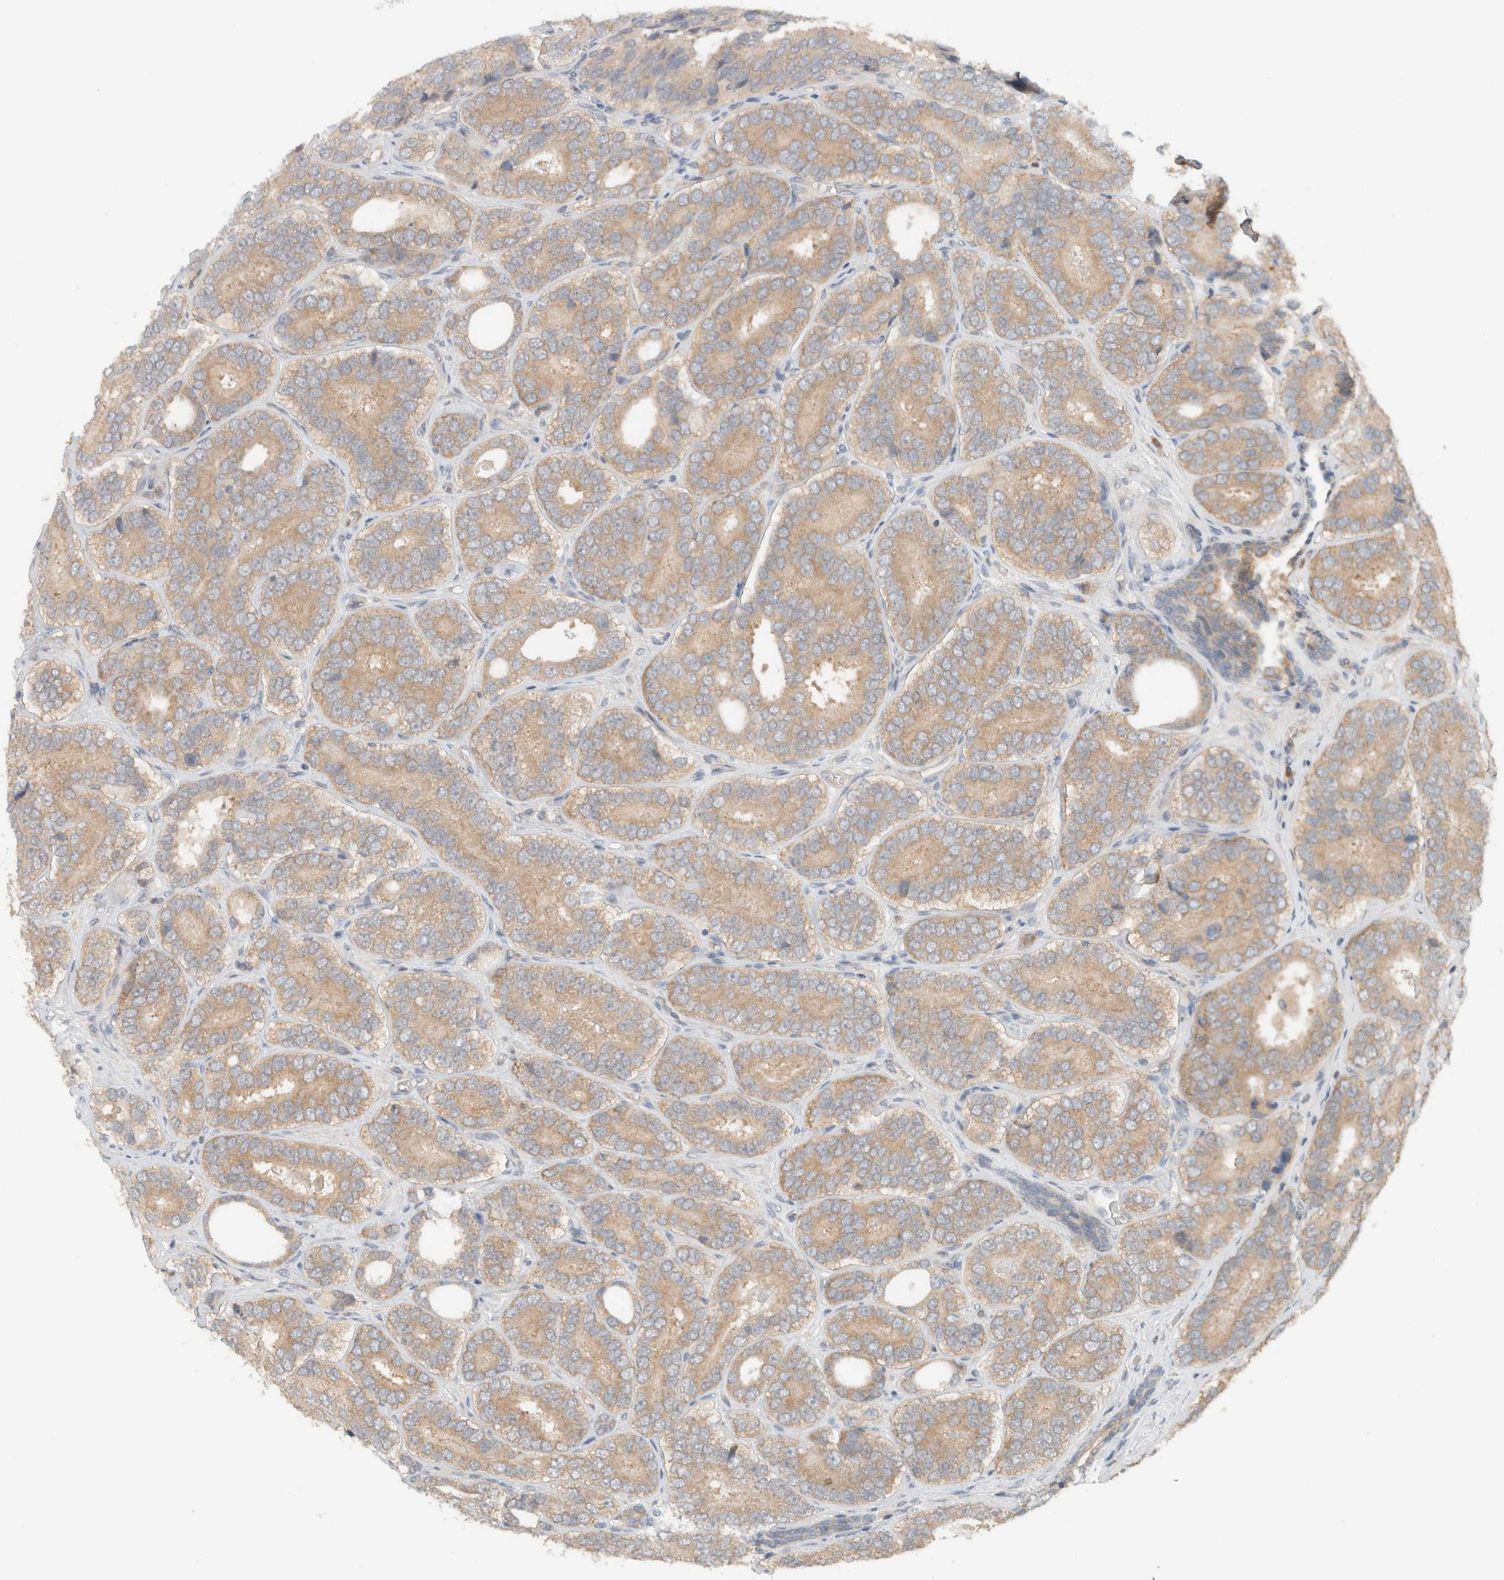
{"staining": {"intensity": "weak", "quantity": ">75%", "location": "cytoplasmic/membranous"}, "tissue": "prostate cancer", "cell_type": "Tumor cells", "image_type": "cancer", "snomed": [{"axis": "morphology", "description": "Adenocarcinoma, High grade"}, {"axis": "topography", "description": "Prostate"}], "caption": "Immunohistochemical staining of prostate high-grade adenocarcinoma reveals low levels of weak cytoplasmic/membranous positivity in approximately >75% of tumor cells.", "gene": "ARFGEF2", "patient": {"sex": "male", "age": 56}}